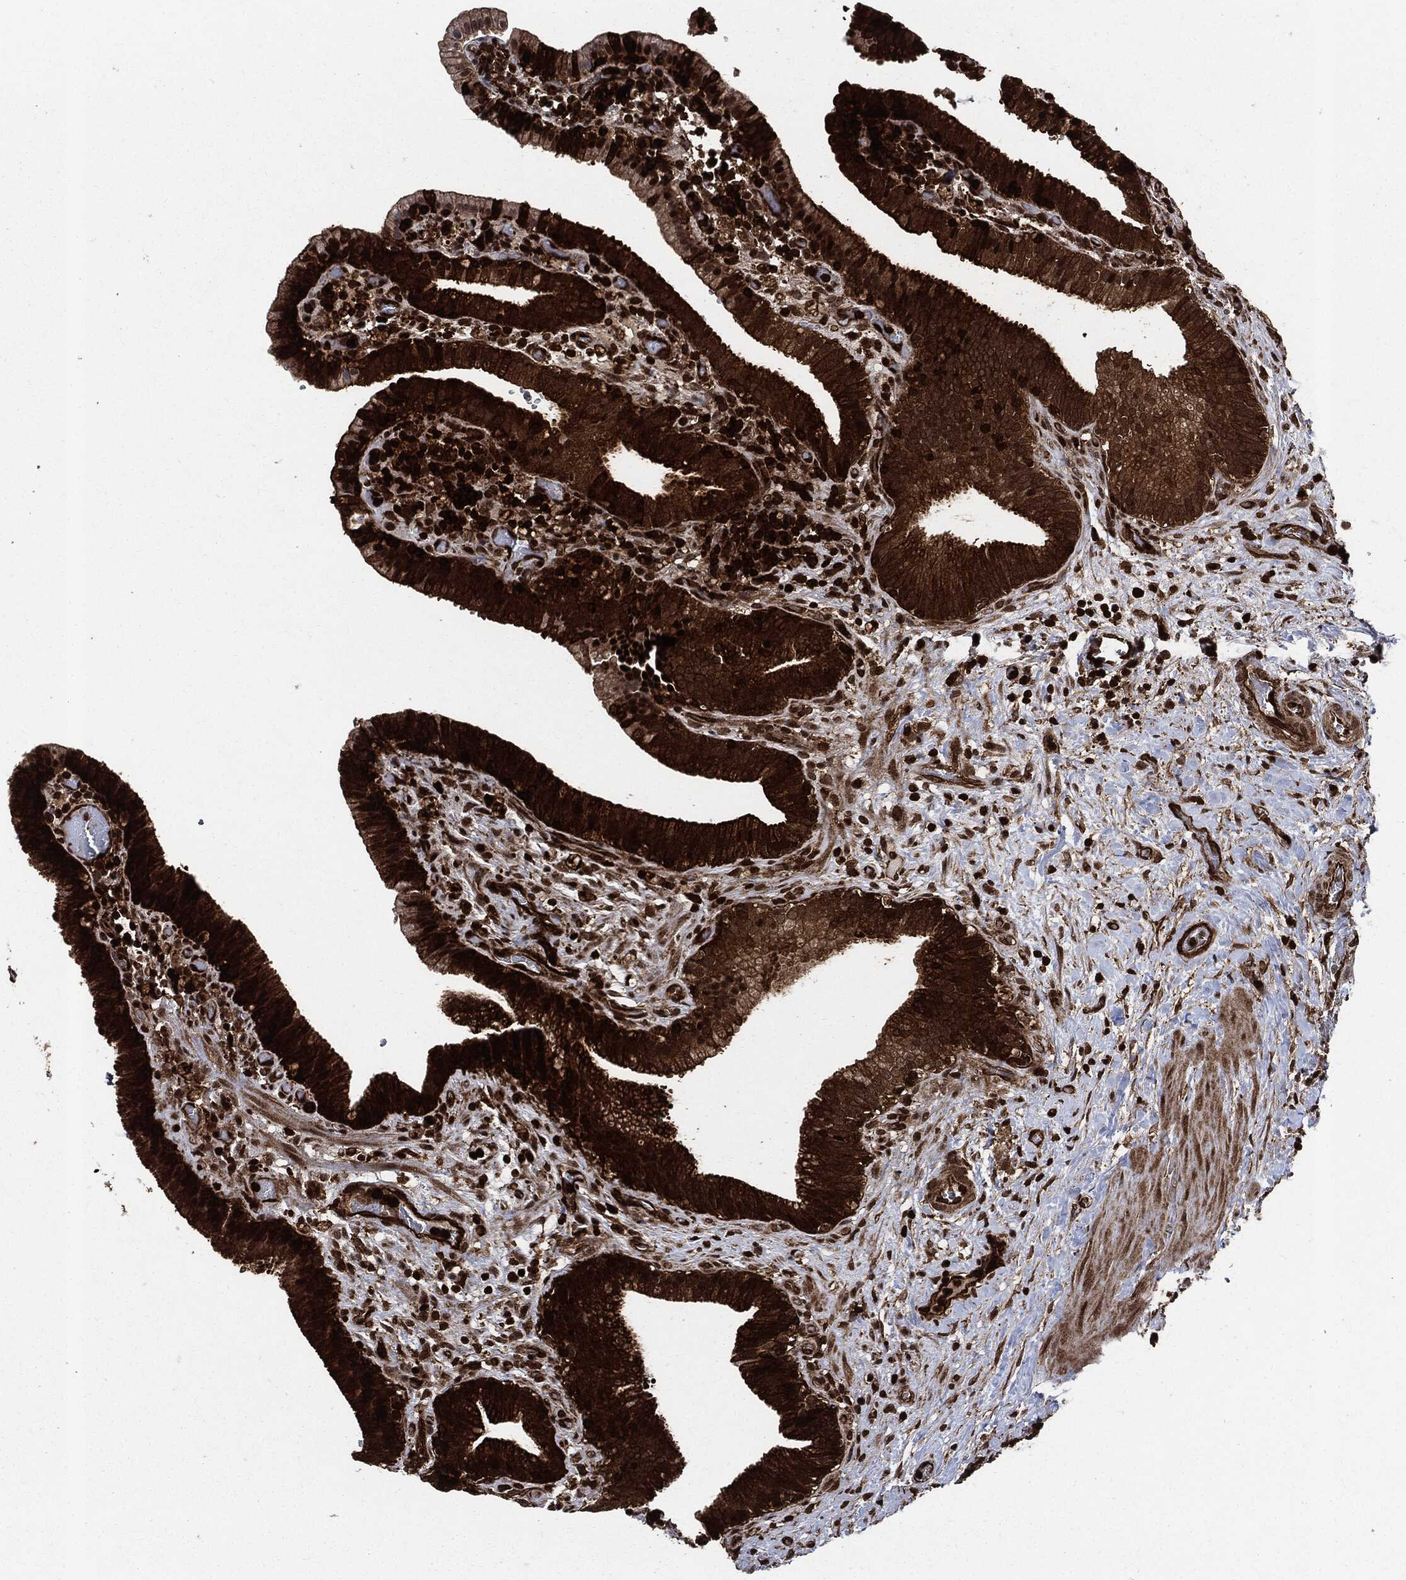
{"staining": {"intensity": "strong", "quantity": ">75%", "location": "cytoplasmic/membranous"}, "tissue": "gallbladder", "cell_type": "Glandular cells", "image_type": "normal", "snomed": [{"axis": "morphology", "description": "Normal tissue, NOS"}, {"axis": "topography", "description": "Gallbladder"}], "caption": "About >75% of glandular cells in unremarkable human gallbladder reveal strong cytoplasmic/membranous protein staining as visualized by brown immunohistochemical staining.", "gene": "YWHAB", "patient": {"sex": "male", "age": 62}}